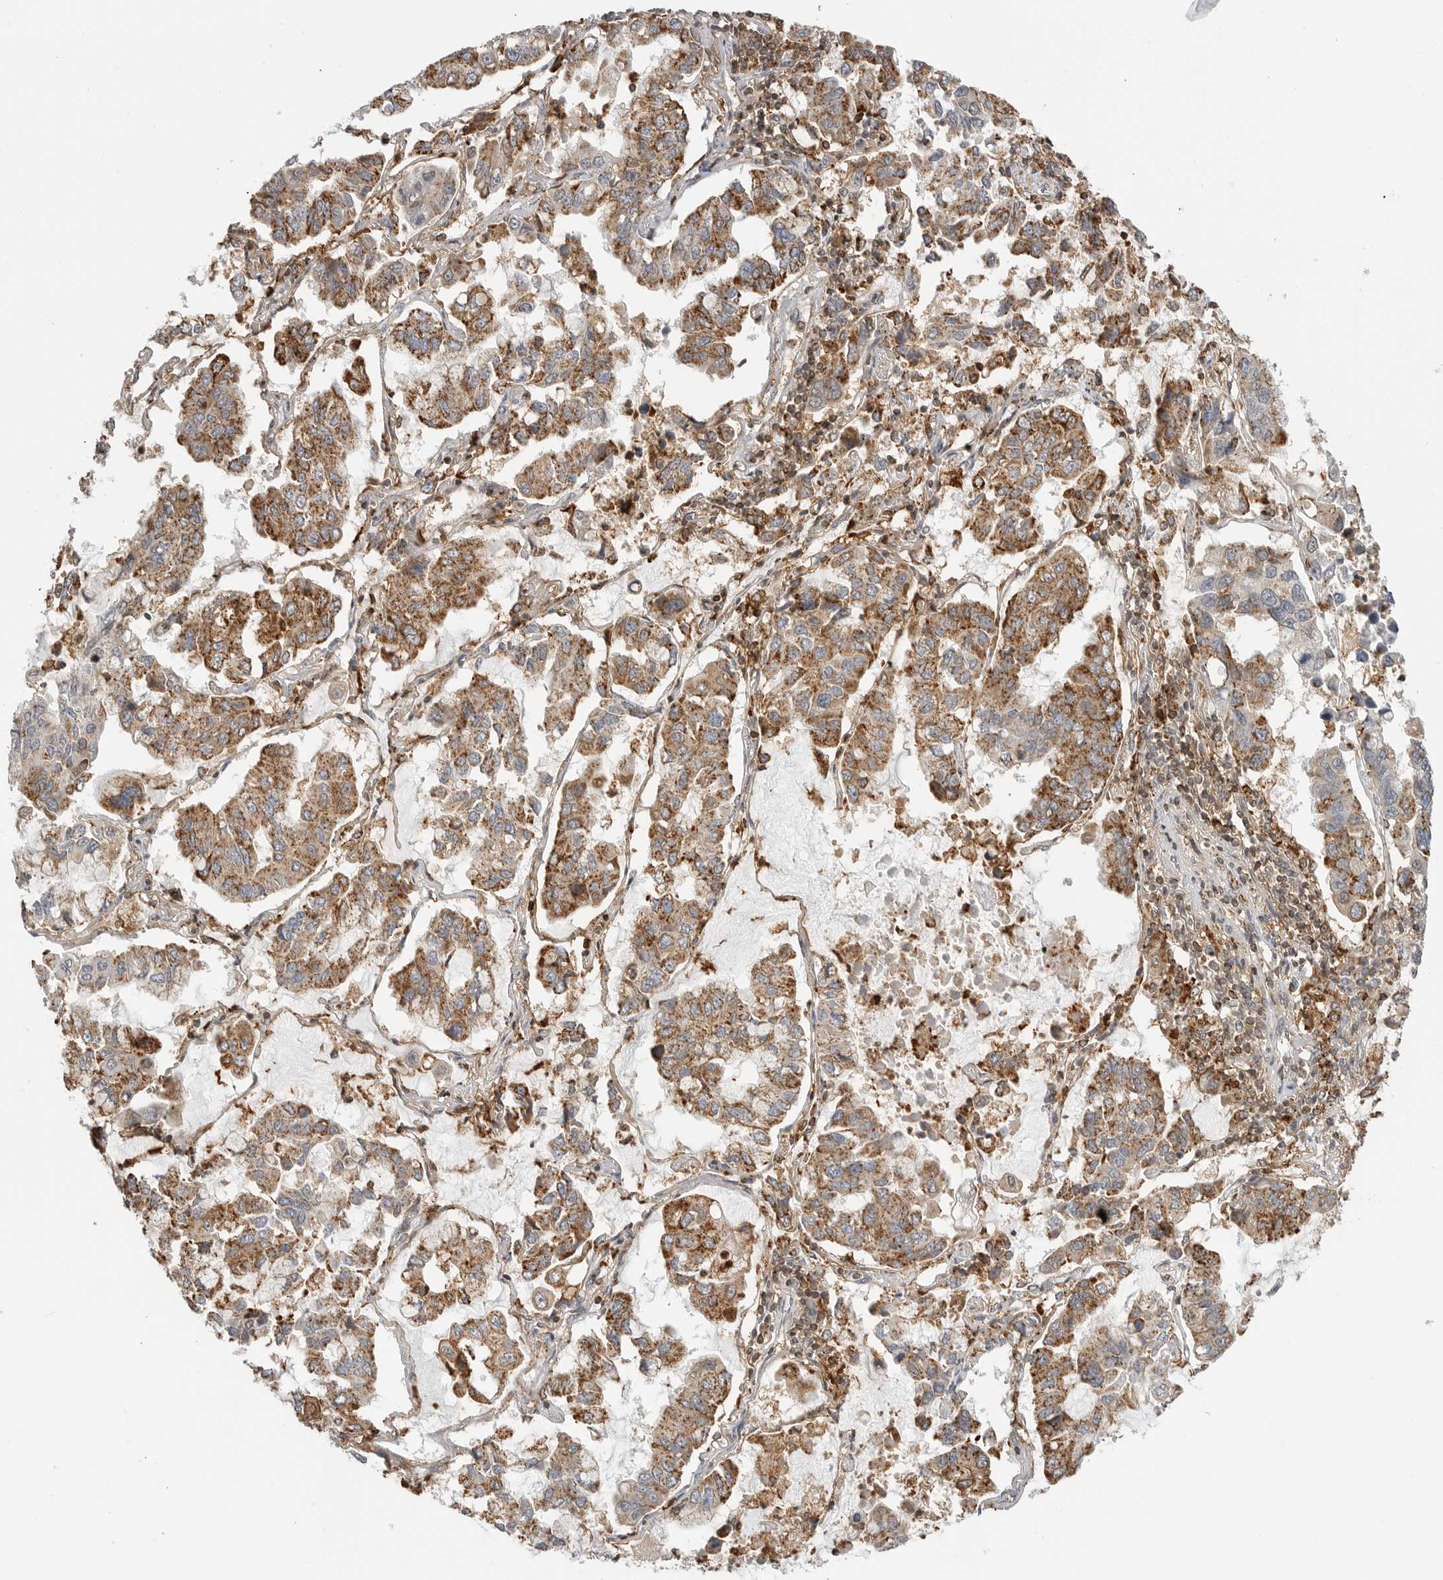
{"staining": {"intensity": "moderate", "quantity": ">75%", "location": "cytoplasmic/membranous"}, "tissue": "lung cancer", "cell_type": "Tumor cells", "image_type": "cancer", "snomed": [{"axis": "morphology", "description": "Adenocarcinoma, NOS"}, {"axis": "topography", "description": "Lung"}], "caption": "Tumor cells show moderate cytoplasmic/membranous expression in approximately >75% of cells in lung cancer (adenocarcinoma).", "gene": "ANXA11", "patient": {"sex": "male", "age": 64}}